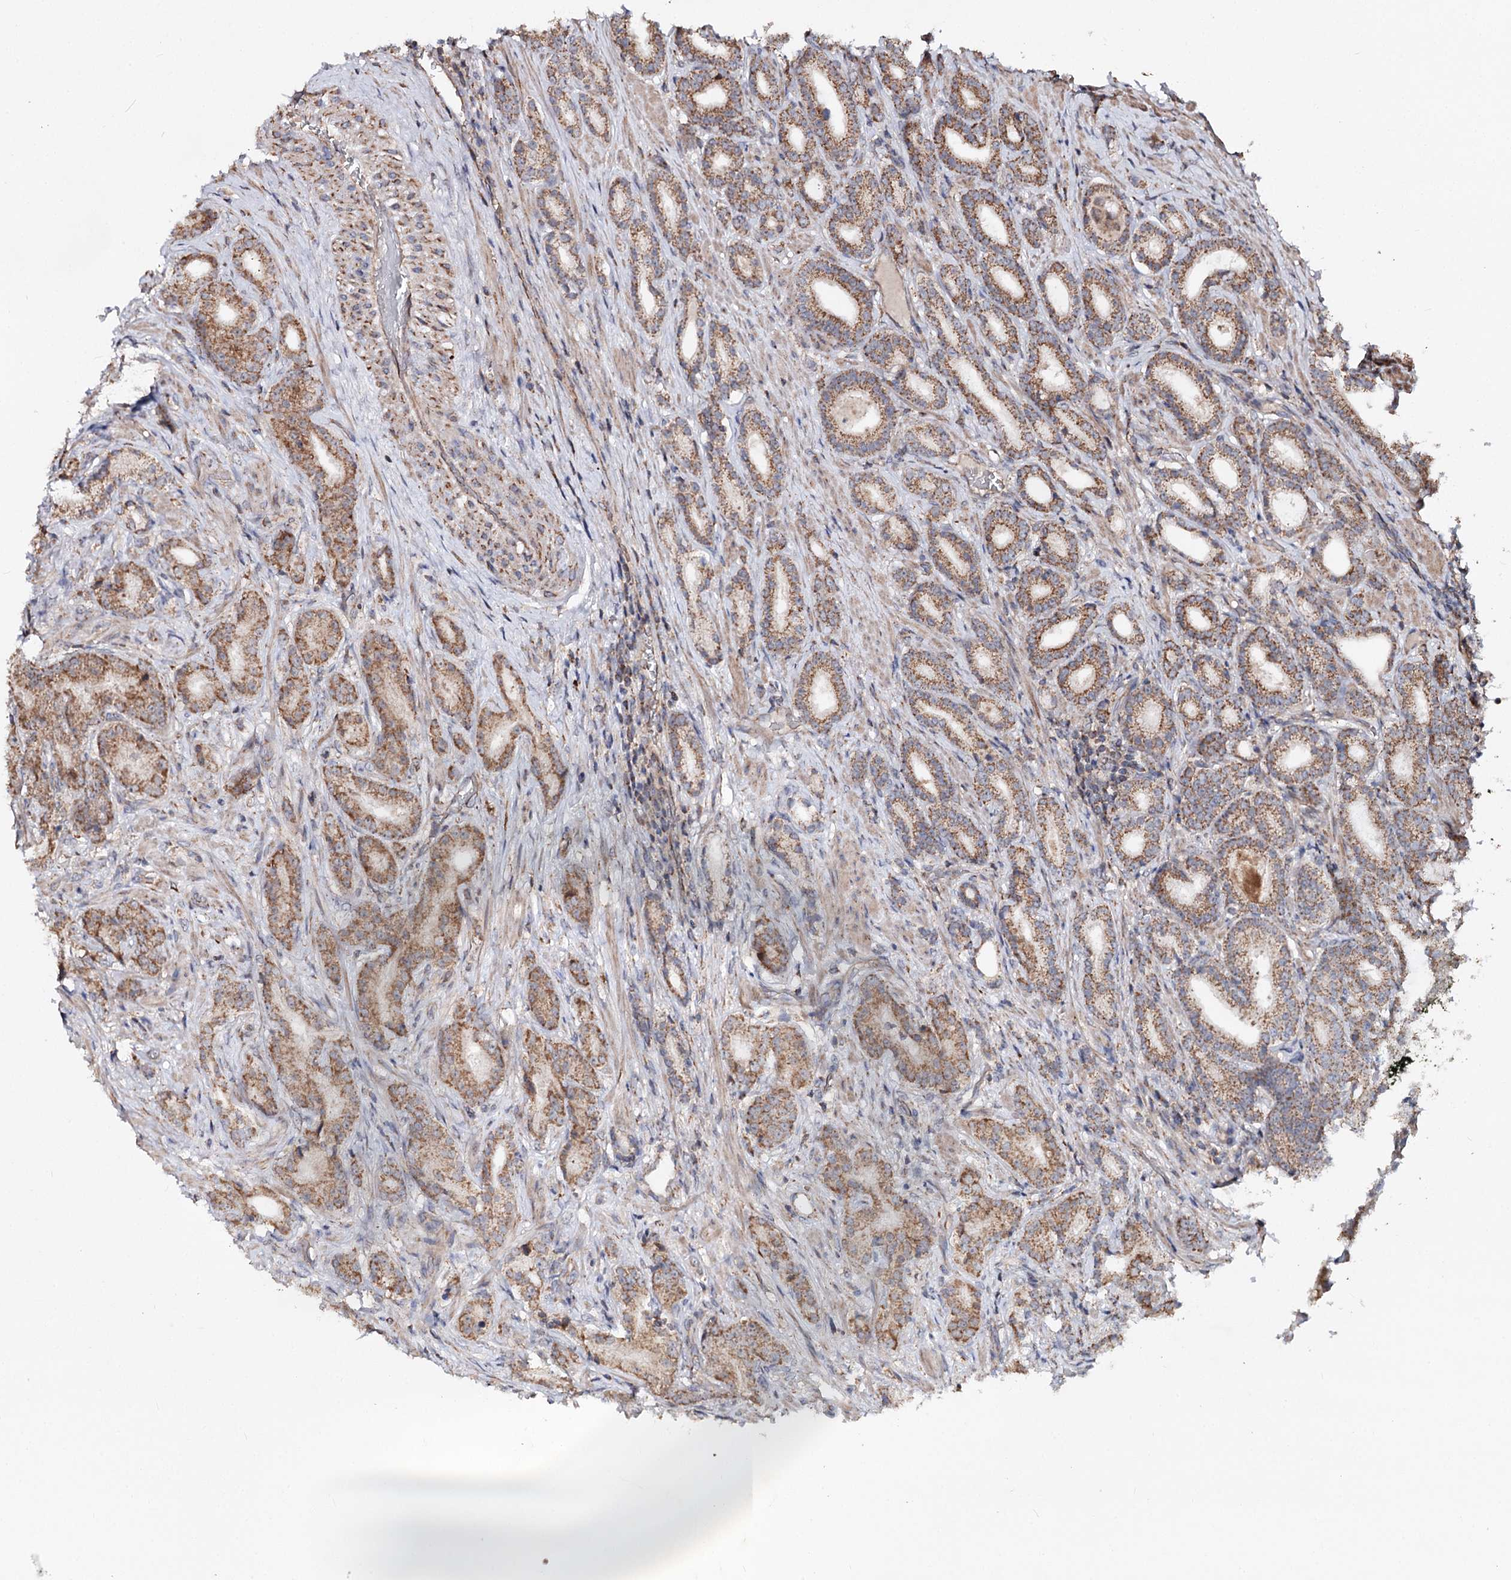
{"staining": {"intensity": "moderate", "quantity": ">75%", "location": "cytoplasmic/membranous"}, "tissue": "prostate cancer", "cell_type": "Tumor cells", "image_type": "cancer", "snomed": [{"axis": "morphology", "description": "Adenocarcinoma, Low grade"}, {"axis": "topography", "description": "Prostate"}], "caption": "This photomicrograph reveals immunohistochemistry staining of human adenocarcinoma (low-grade) (prostate), with medium moderate cytoplasmic/membranous staining in about >75% of tumor cells.", "gene": "MINDY3", "patient": {"sex": "male", "age": 71}}